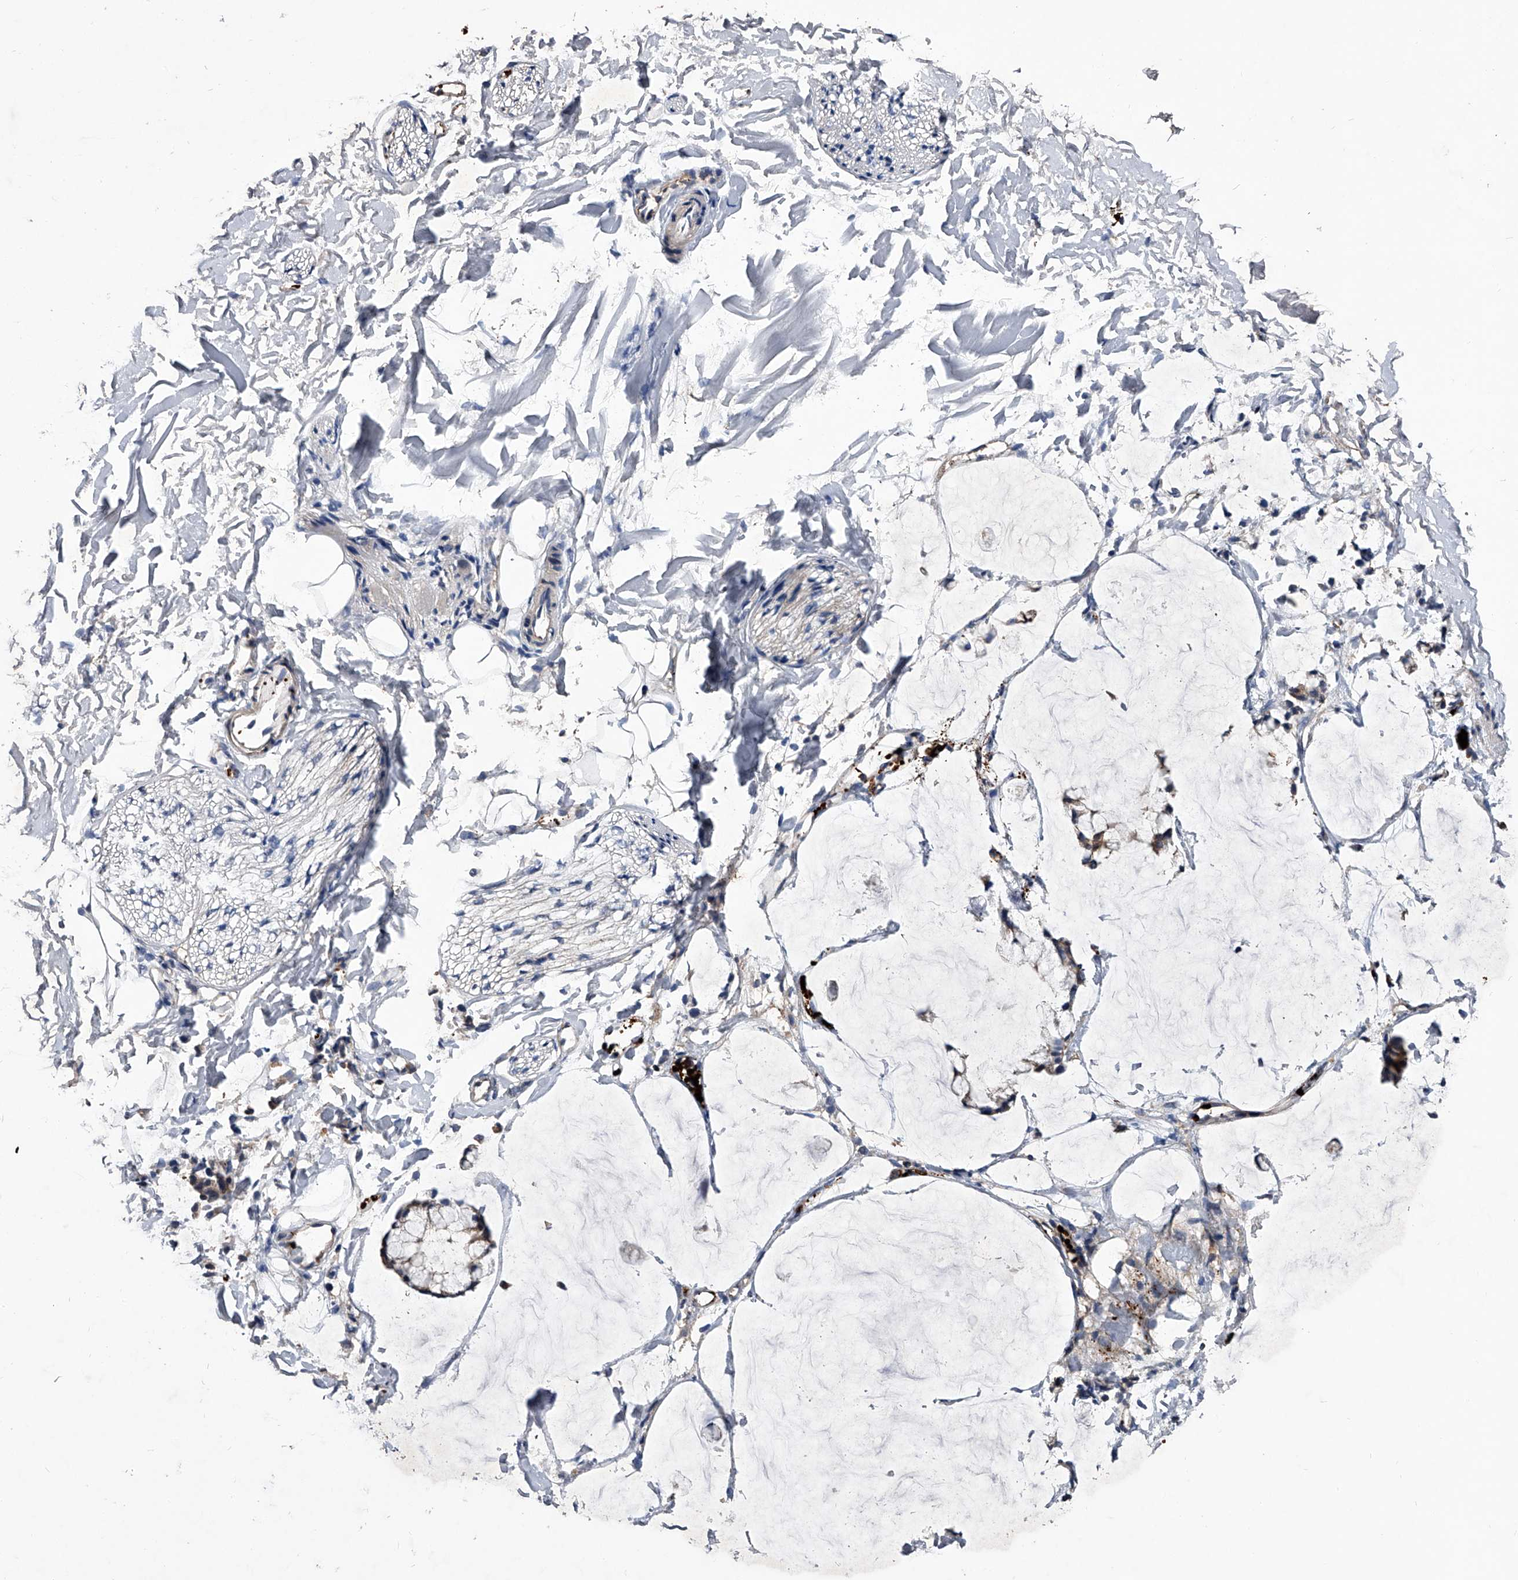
{"staining": {"intensity": "negative", "quantity": "none", "location": "none"}, "tissue": "adipose tissue", "cell_type": "Adipocytes", "image_type": "normal", "snomed": [{"axis": "morphology", "description": "Normal tissue, NOS"}, {"axis": "morphology", "description": "Adenocarcinoma, NOS"}, {"axis": "topography", "description": "Colon"}, {"axis": "topography", "description": "Peripheral nerve tissue"}], "caption": "Photomicrograph shows no protein positivity in adipocytes of unremarkable adipose tissue. Nuclei are stained in blue.", "gene": "ZNF30", "patient": {"sex": "male", "age": 14}}